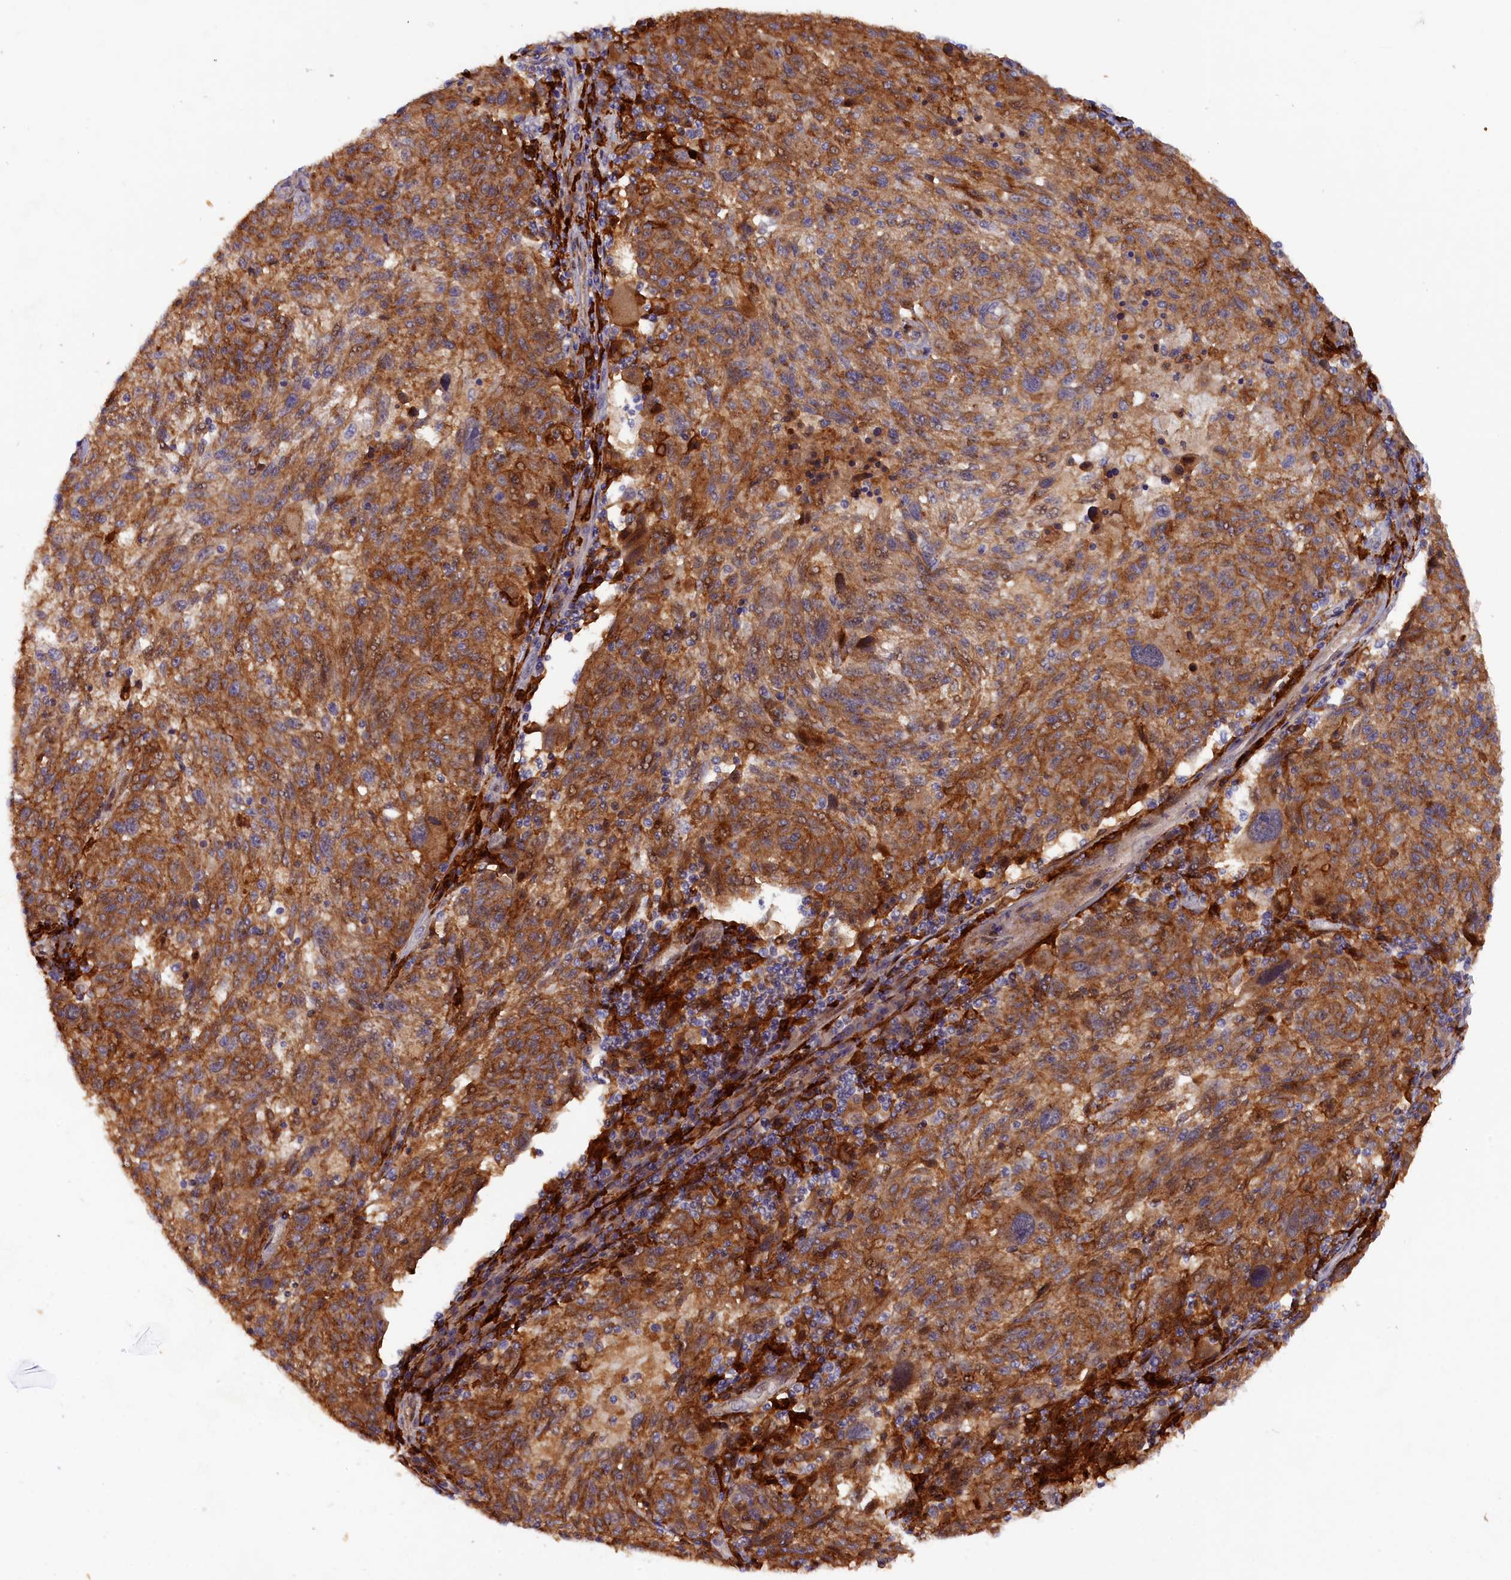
{"staining": {"intensity": "moderate", "quantity": ">75%", "location": "cytoplasmic/membranous"}, "tissue": "melanoma", "cell_type": "Tumor cells", "image_type": "cancer", "snomed": [{"axis": "morphology", "description": "Malignant melanoma, NOS"}, {"axis": "topography", "description": "Skin"}], "caption": "Melanoma stained for a protein (brown) reveals moderate cytoplasmic/membranous positive positivity in about >75% of tumor cells.", "gene": "FERMT1", "patient": {"sex": "male", "age": 53}}